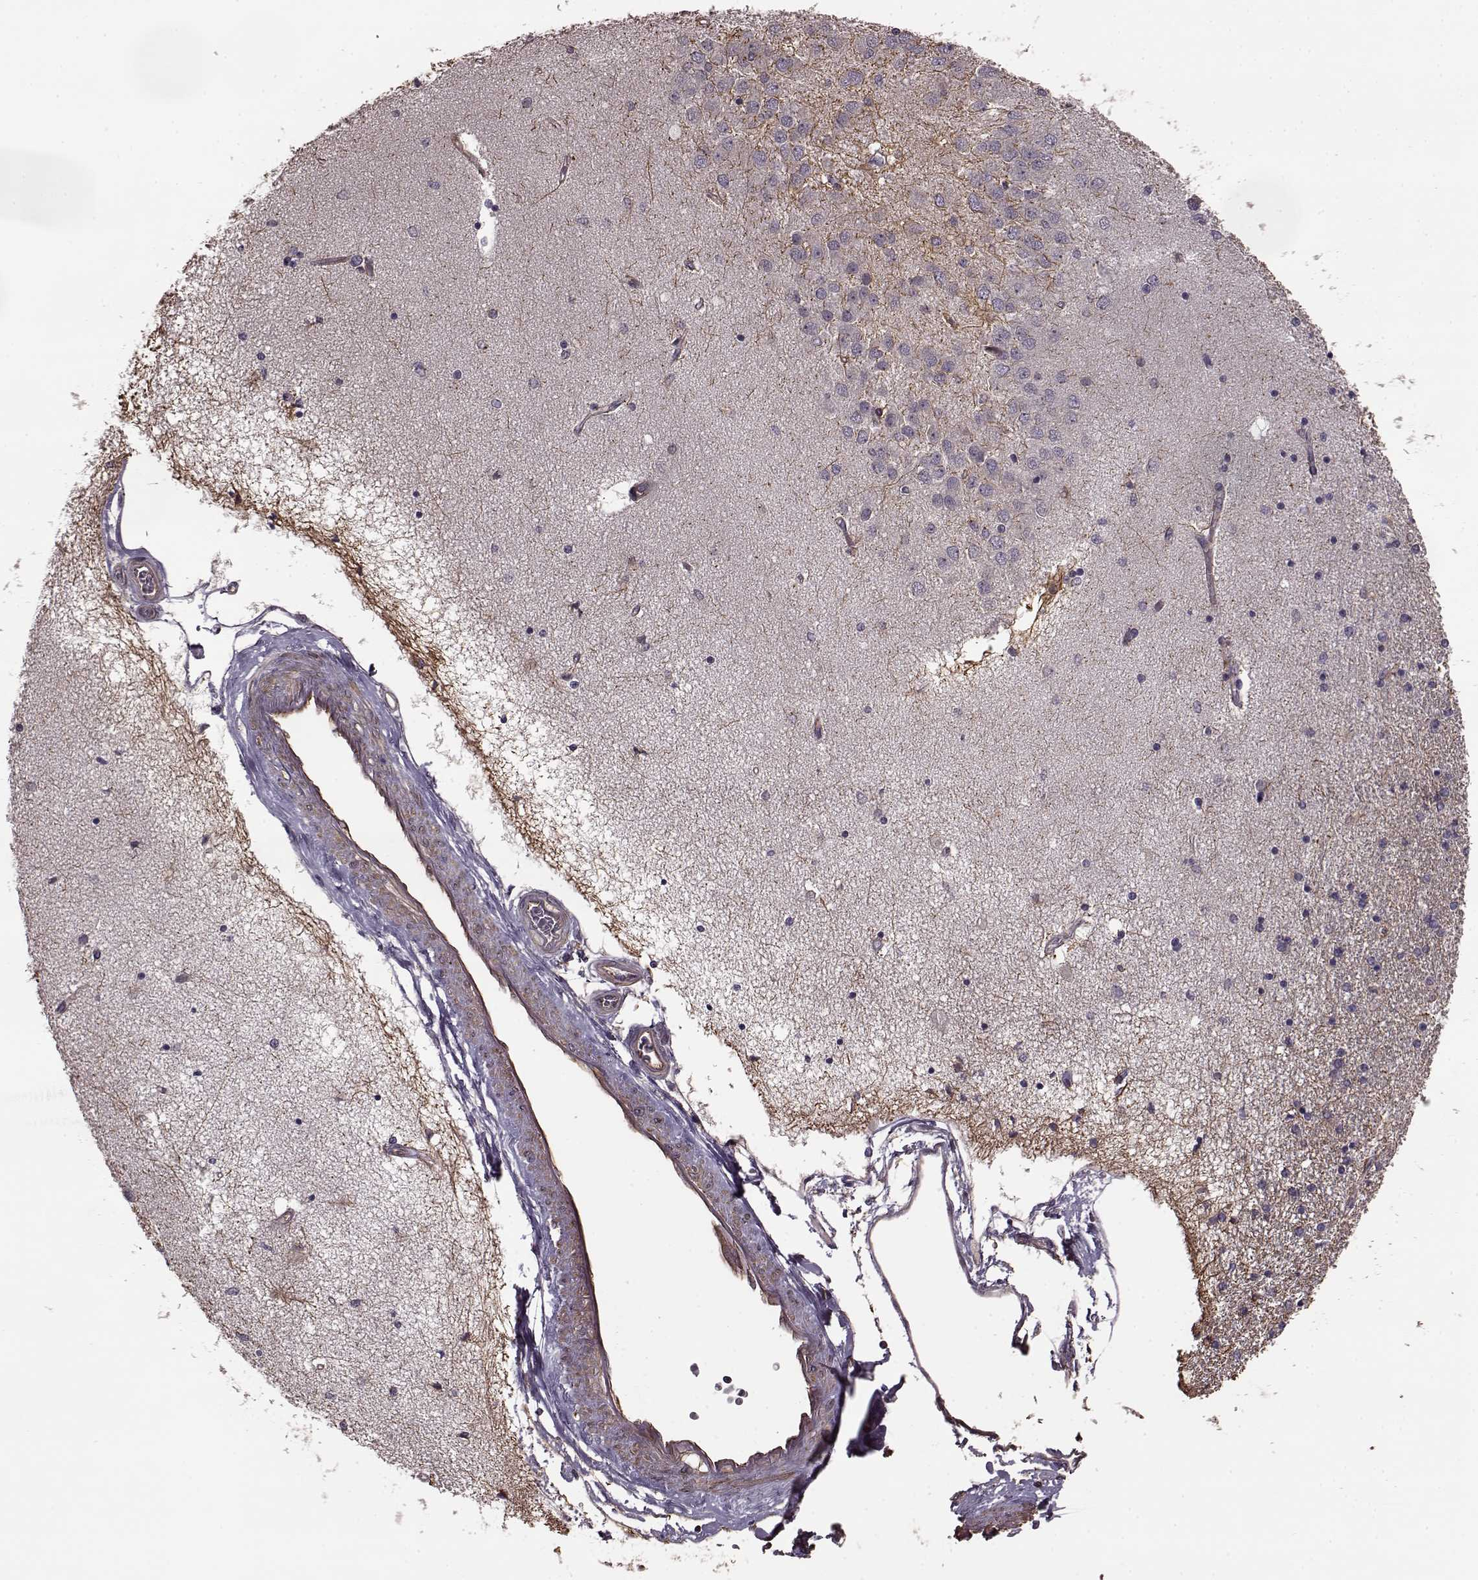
{"staining": {"intensity": "moderate", "quantity": "<25%", "location": "cytoplasmic/membranous"}, "tissue": "hippocampus", "cell_type": "Glial cells", "image_type": "normal", "snomed": [{"axis": "morphology", "description": "Normal tissue, NOS"}, {"axis": "topography", "description": "Hippocampus"}], "caption": "DAB immunohistochemical staining of unremarkable human hippocampus reveals moderate cytoplasmic/membranous protein expression in about <25% of glial cells. Using DAB (3,3'-diaminobenzidine) (brown) and hematoxylin (blue) stains, captured at high magnification using brightfield microscopy.", "gene": "NTF3", "patient": {"sex": "female", "age": 54}}